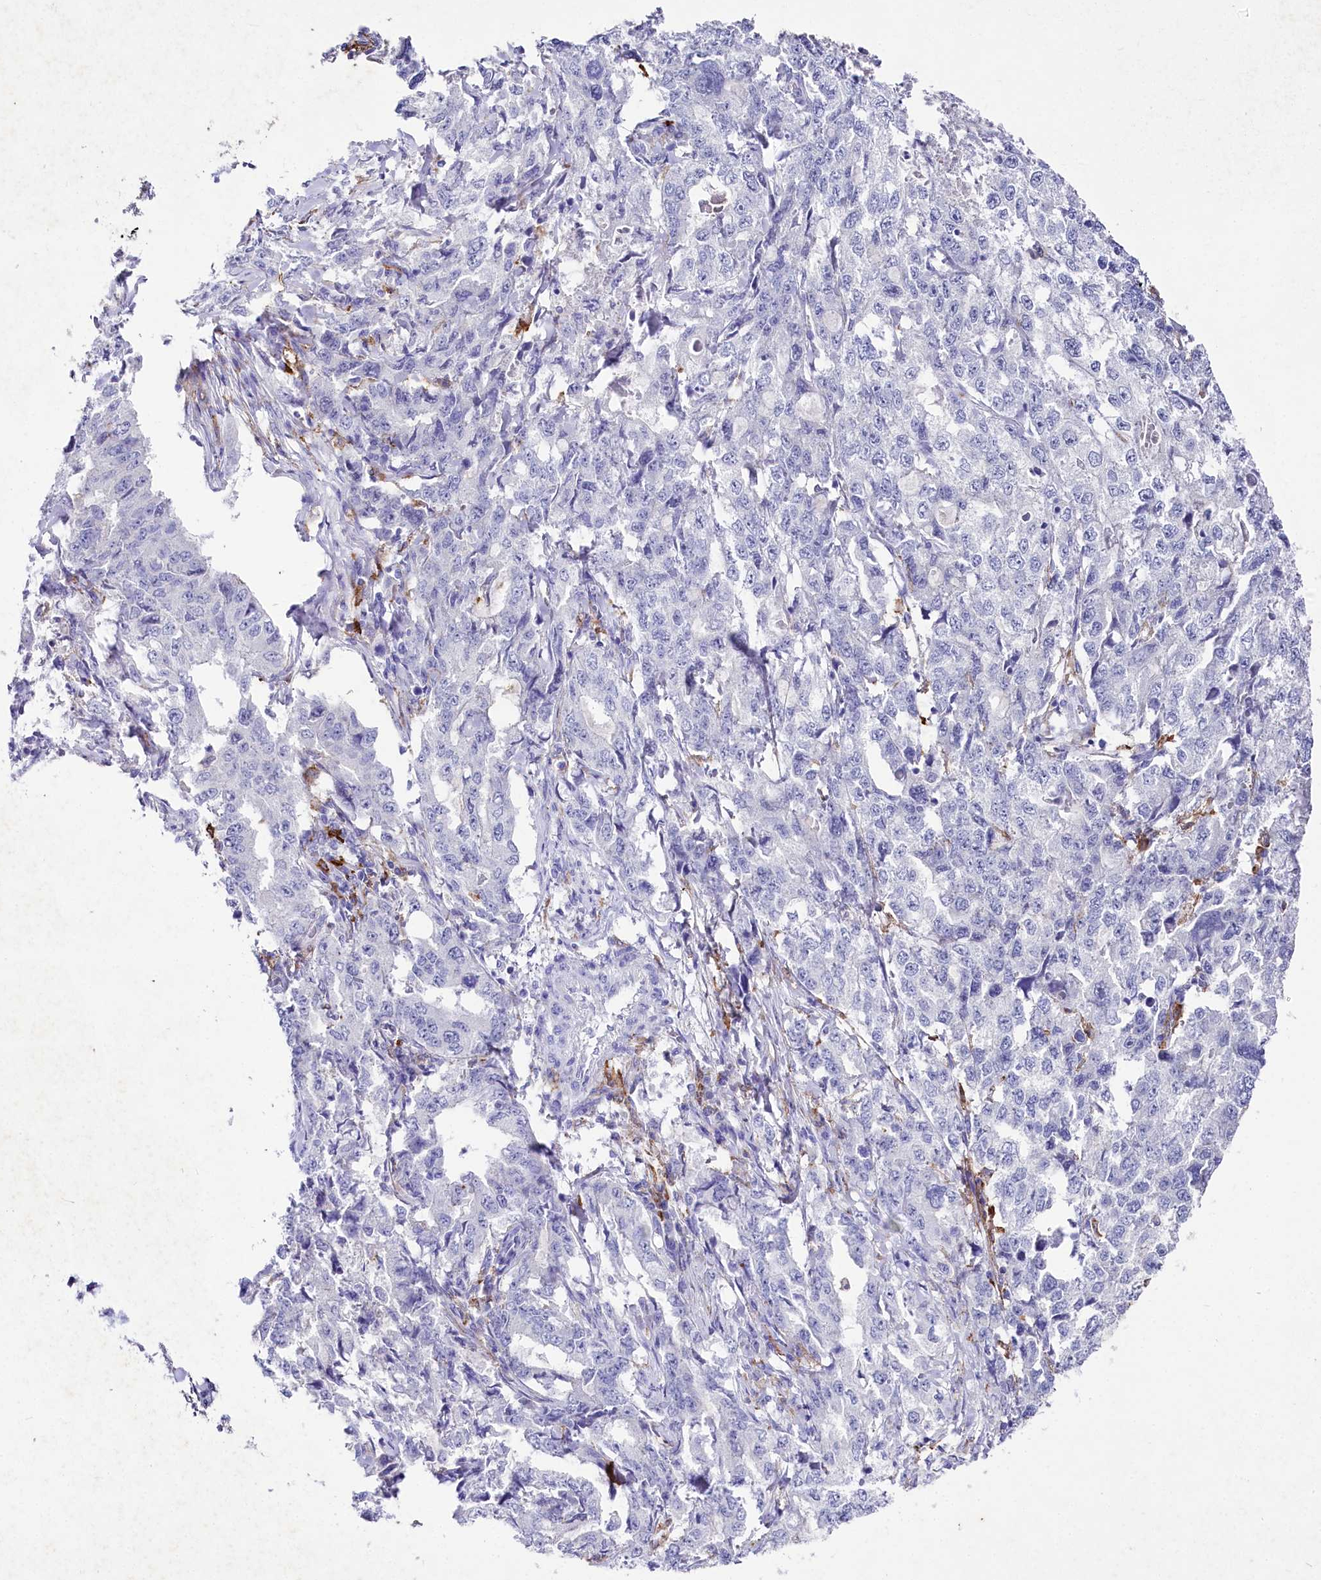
{"staining": {"intensity": "negative", "quantity": "none", "location": "none"}, "tissue": "lung cancer", "cell_type": "Tumor cells", "image_type": "cancer", "snomed": [{"axis": "morphology", "description": "Adenocarcinoma, NOS"}, {"axis": "topography", "description": "Lung"}], "caption": "Immunohistochemical staining of human lung cancer (adenocarcinoma) displays no significant positivity in tumor cells. (DAB immunohistochemistry (IHC), high magnification).", "gene": "CLEC4M", "patient": {"sex": "female", "age": 51}}